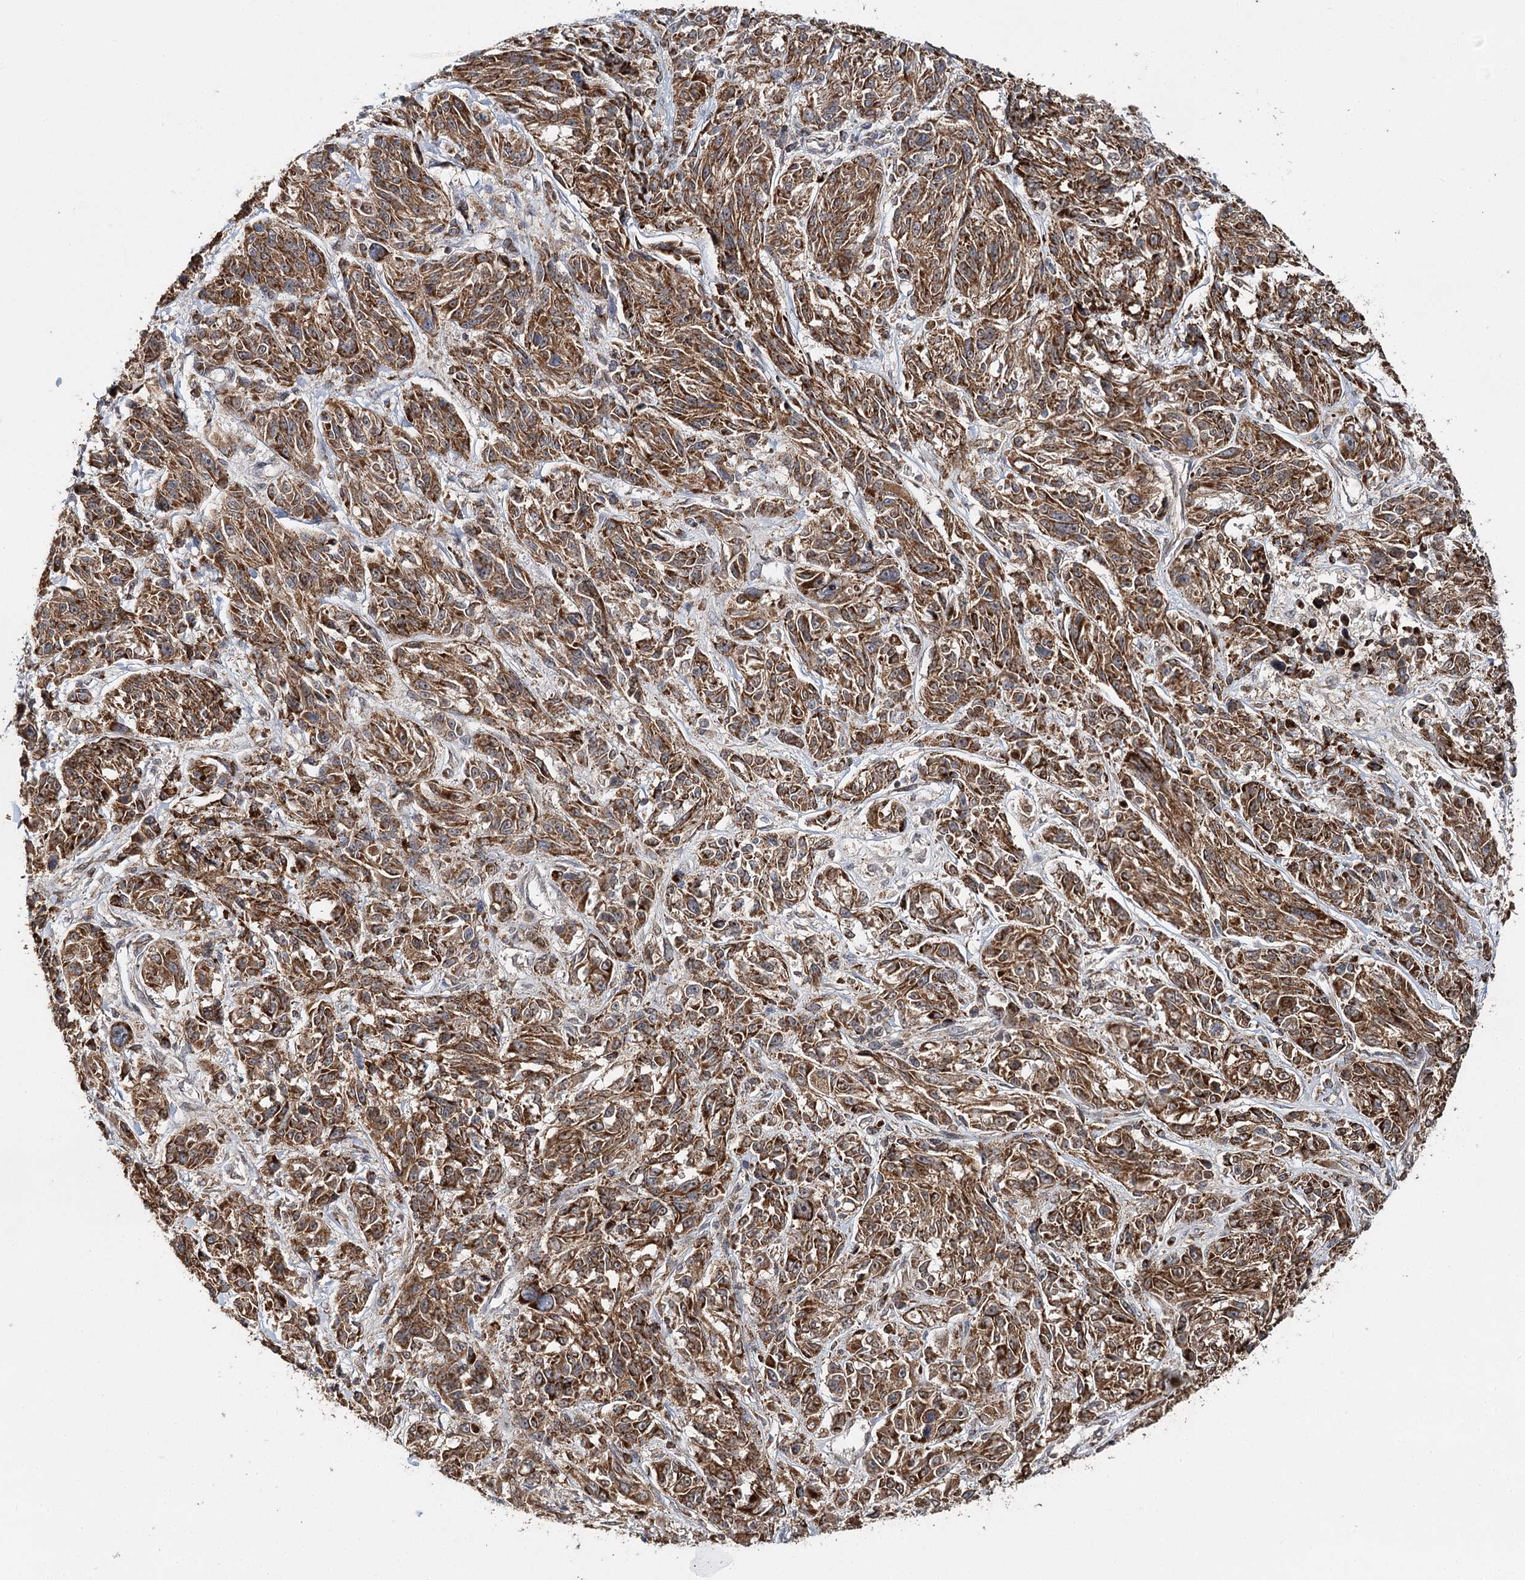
{"staining": {"intensity": "moderate", "quantity": ">75%", "location": "cytoplasmic/membranous"}, "tissue": "melanoma", "cell_type": "Tumor cells", "image_type": "cancer", "snomed": [{"axis": "morphology", "description": "Malignant melanoma, NOS"}, {"axis": "topography", "description": "Skin"}], "caption": "Protein expression analysis of human melanoma reveals moderate cytoplasmic/membranous positivity in approximately >75% of tumor cells.", "gene": "ZNRF3", "patient": {"sex": "male", "age": 53}}